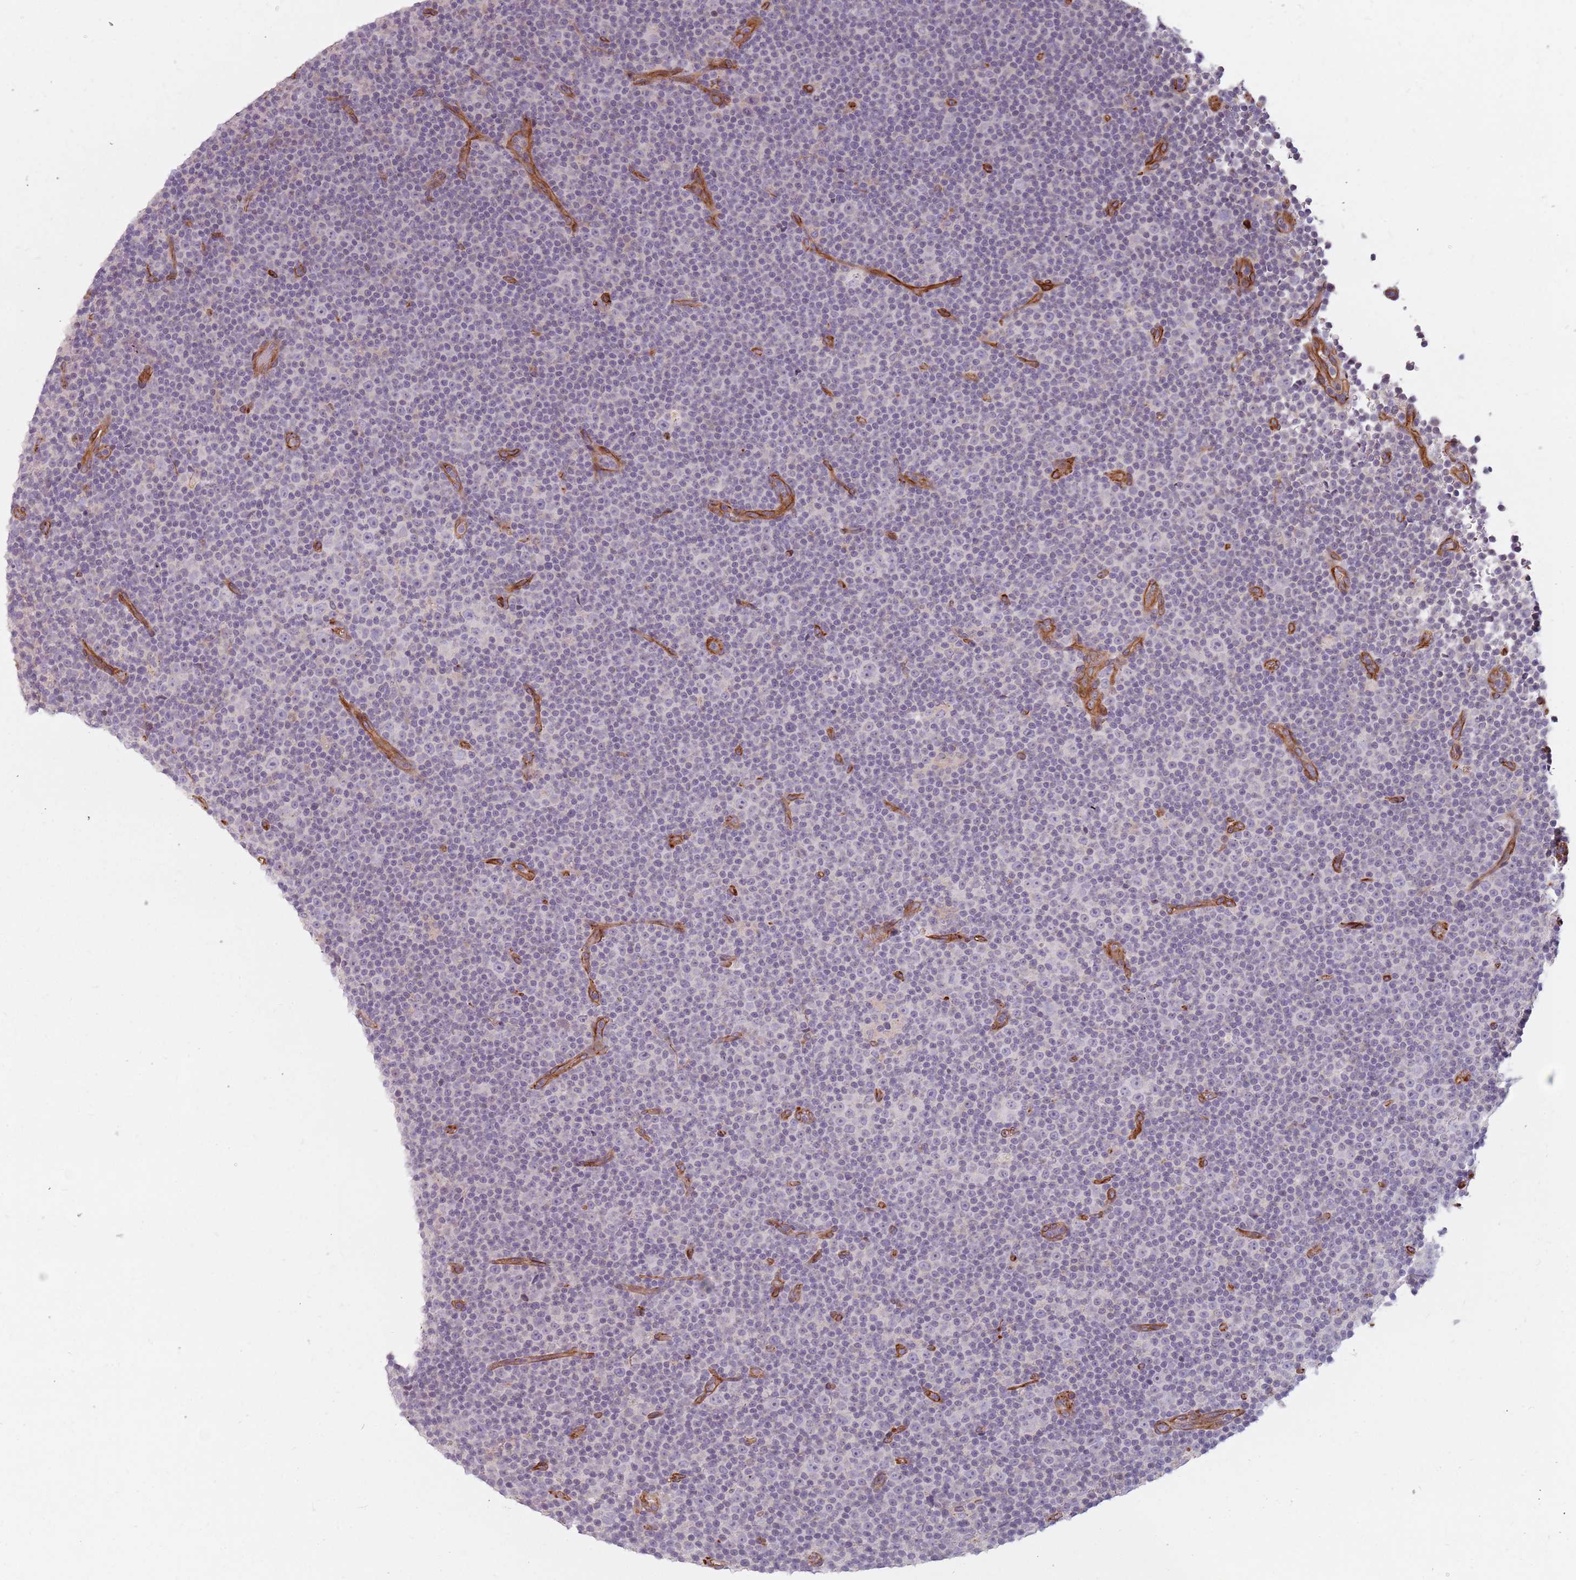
{"staining": {"intensity": "negative", "quantity": "none", "location": "none"}, "tissue": "lymphoma", "cell_type": "Tumor cells", "image_type": "cancer", "snomed": [{"axis": "morphology", "description": "Malignant lymphoma, non-Hodgkin's type, Low grade"}, {"axis": "topography", "description": "Lymph node"}], "caption": "Tumor cells are negative for protein expression in human low-grade malignant lymphoma, non-Hodgkin's type.", "gene": "GAS2L3", "patient": {"sex": "female", "age": 67}}